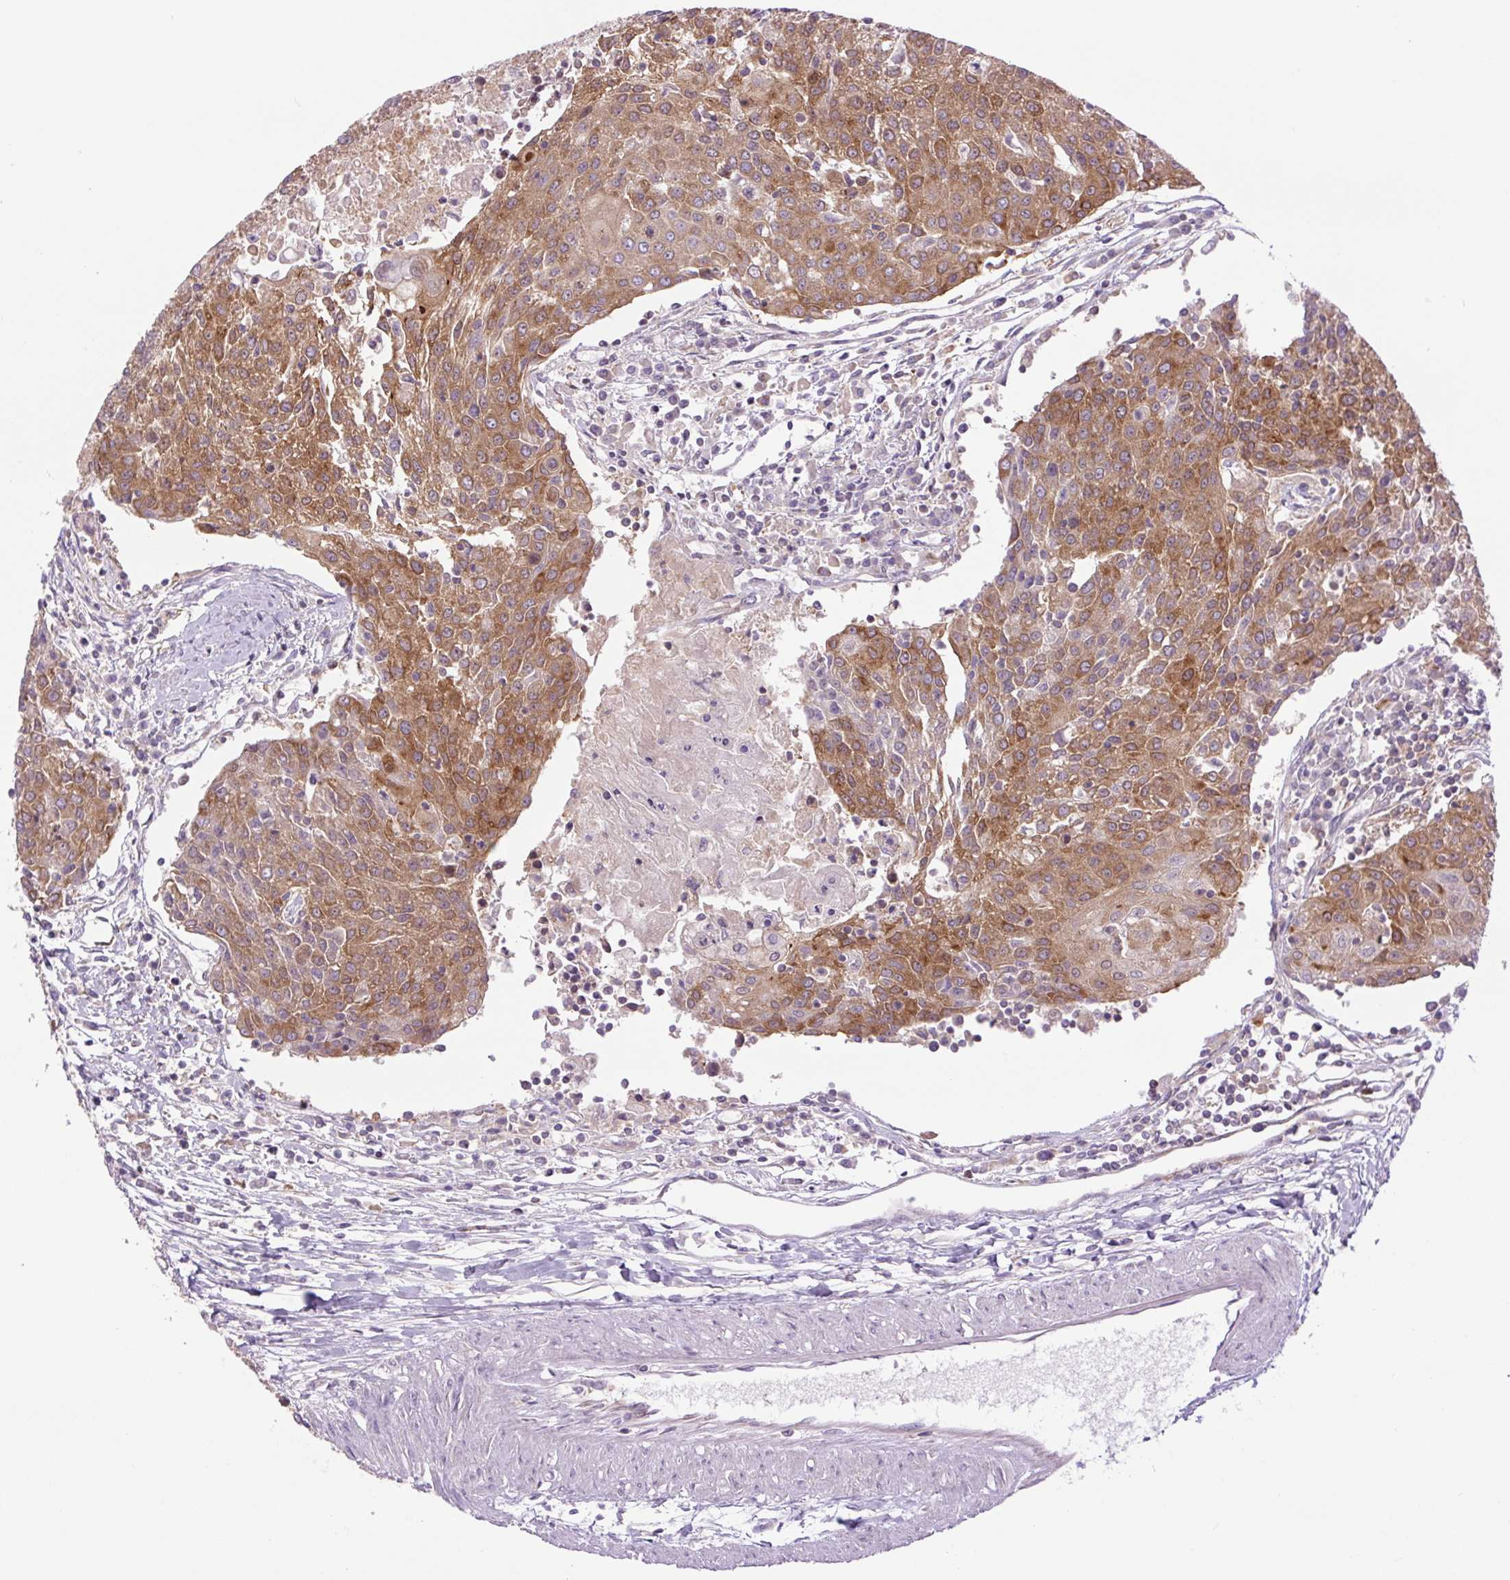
{"staining": {"intensity": "moderate", "quantity": ">75%", "location": "cytoplasmic/membranous"}, "tissue": "urothelial cancer", "cell_type": "Tumor cells", "image_type": "cancer", "snomed": [{"axis": "morphology", "description": "Urothelial carcinoma, High grade"}, {"axis": "topography", "description": "Urinary bladder"}], "caption": "This image displays urothelial cancer stained with IHC to label a protein in brown. The cytoplasmic/membranous of tumor cells show moderate positivity for the protein. Nuclei are counter-stained blue.", "gene": "MINK1", "patient": {"sex": "female", "age": 85}}